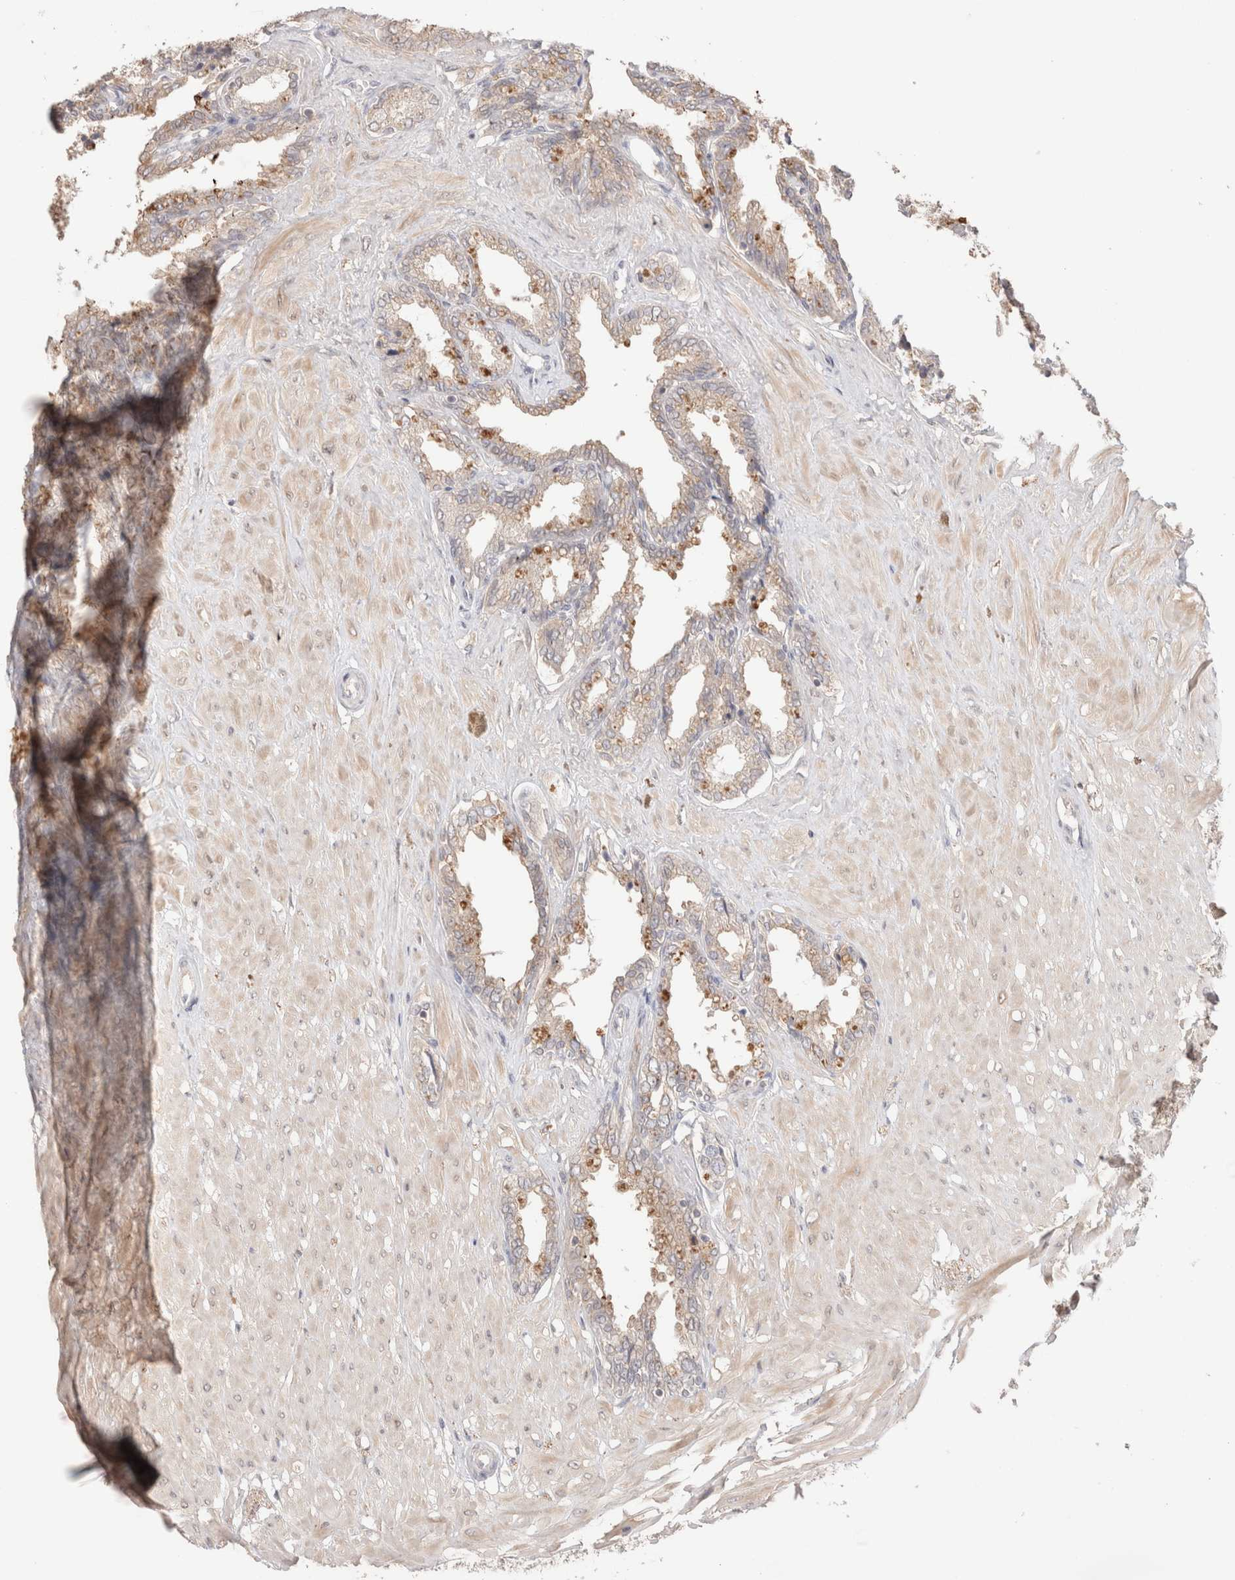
{"staining": {"intensity": "weak", "quantity": "25%-75%", "location": "cytoplasmic/membranous"}, "tissue": "seminal vesicle", "cell_type": "Glandular cells", "image_type": "normal", "snomed": [{"axis": "morphology", "description": "Normal tissue, NOS"}, {"axis": "topography", "description": "Seminal veicle"}], "caption": "Seminal vesicle stained with immunohistochemistry displays weak cytoplasmic/membranous expression in about 25%-75% of glandular cells. Nuclei are stained in blue.", "gene": "TRIM41", "patient": {"sex": "male", "age": 46}}